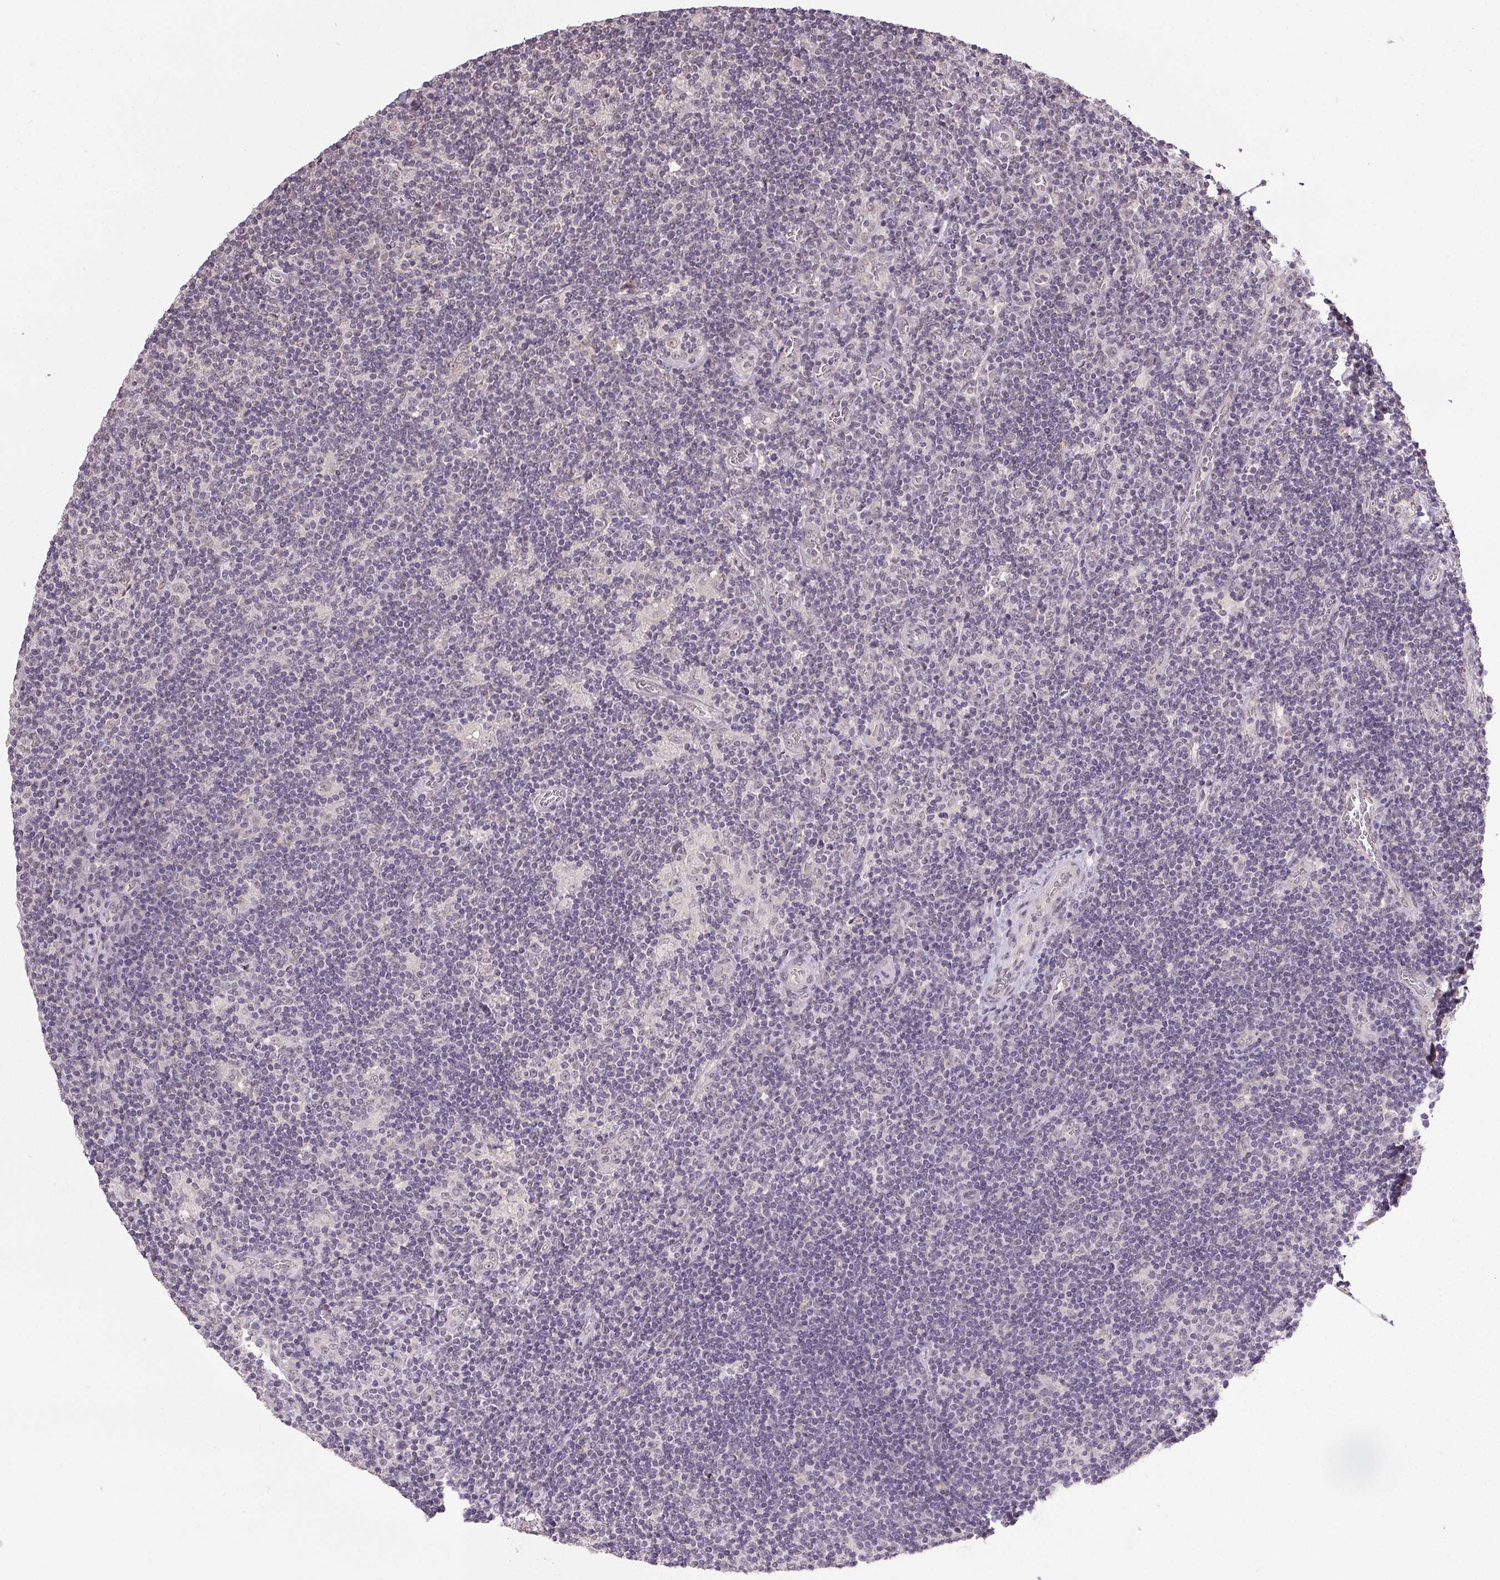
{"staining": {"intensity": "negative", "quantity": "none", "location": "none"}, "tissue": "lymphoma", "cell_type": "Tumor cells", "image_type": "cancer", "snomed": [{"axis": "morphology", "description": "Hodgkin's disease, NOS"}, {"axis": "topography", "description": "Lymph node"}], "caption": "This is an IHC photomicrograph of human lymphoma. There is no staining in tumor cells.", "gene": "PPP4R4", "patient": {"sex": "male", "age": 40}}